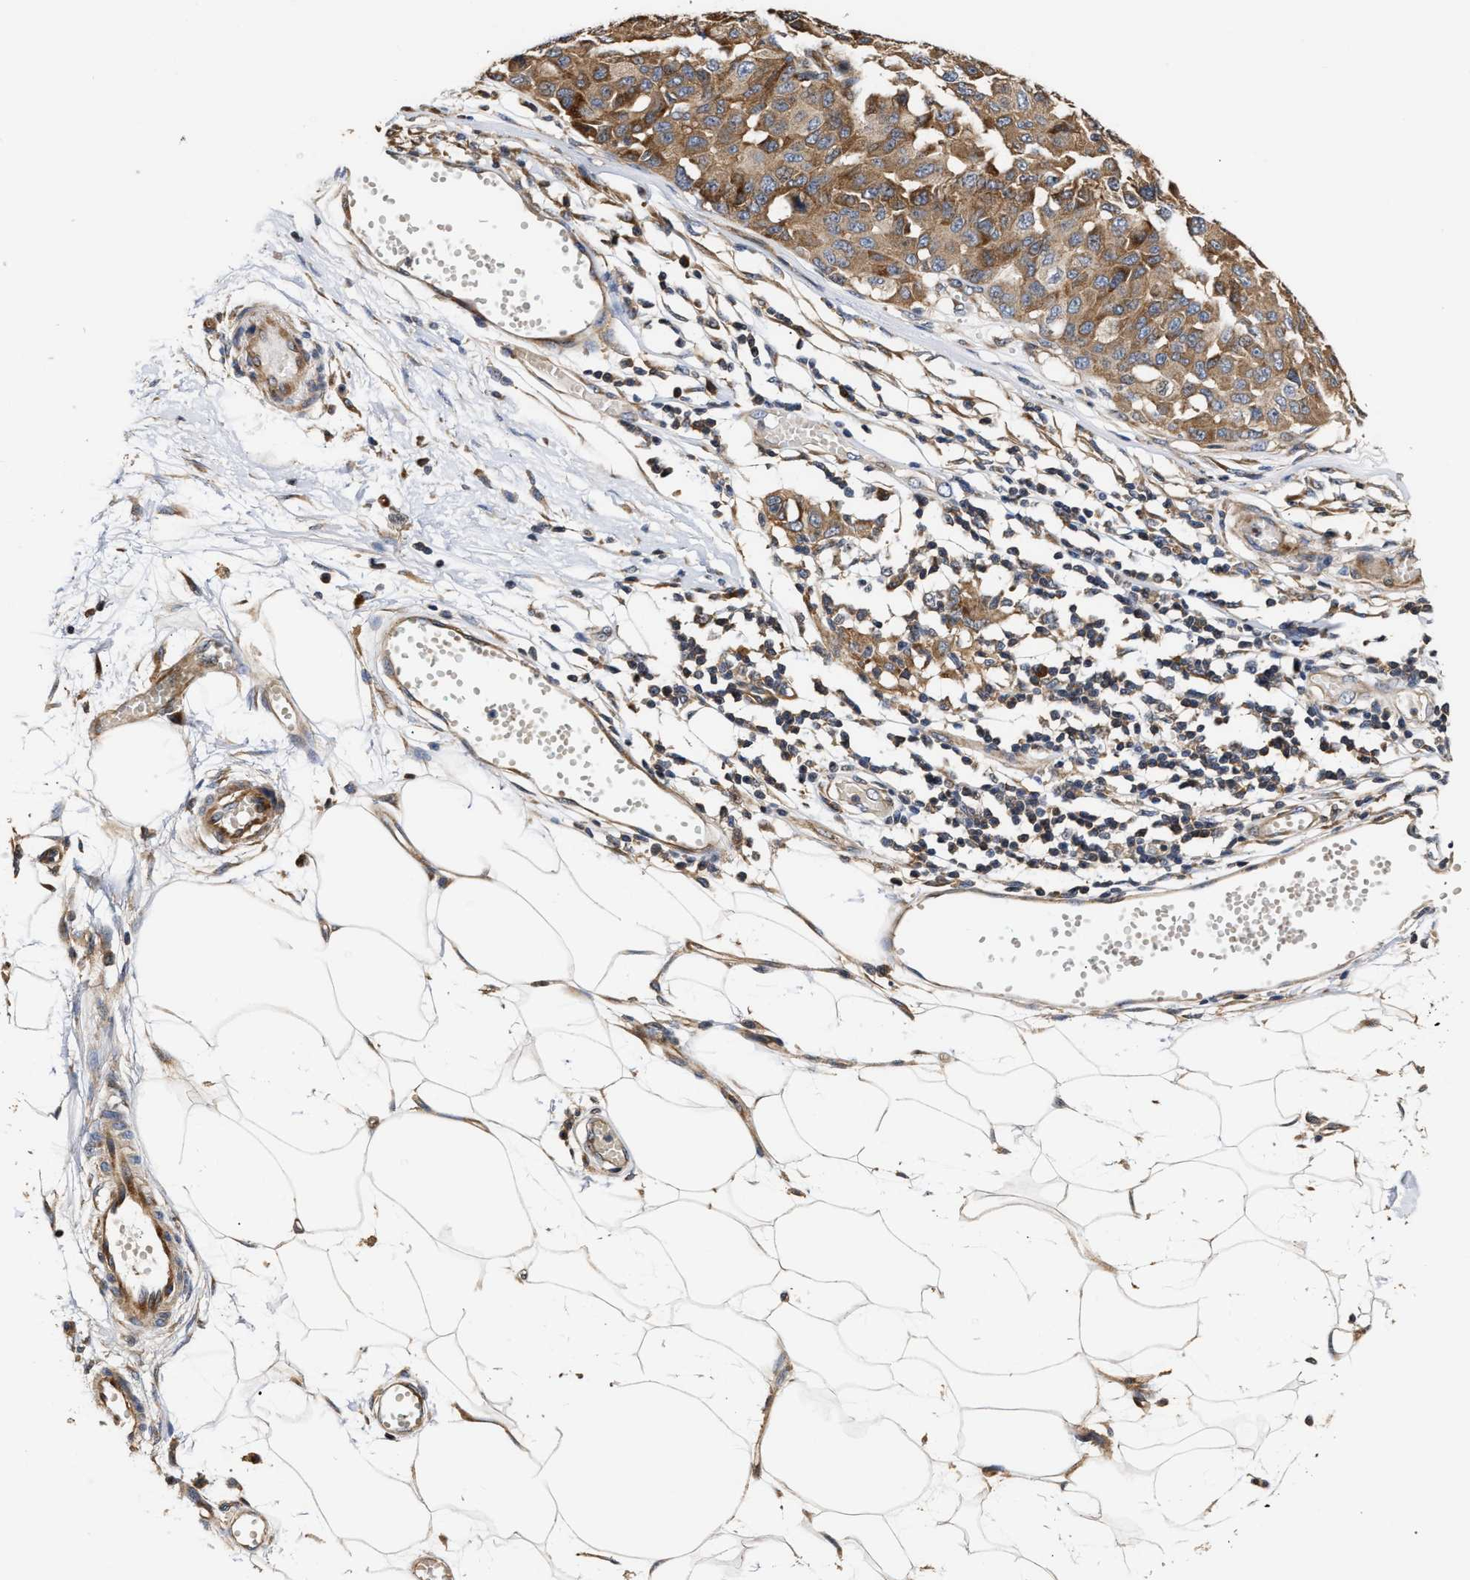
{"staining": {"intensity": "moderate", "quantity": ">75%", "location": "cytoplasmic/membranous"}, "tissue": "melanoma", "cell_type": "Tumor cells", "image_type": "cancer", "snomed": [{"axis": "morphology", "description": "Normal tissue, NOS"}, {"axis": "morphology", "description": "Malignant melanoma, NOS"}, {"axis": "topography", "description": "Skin"}], "caption": "Melanoma tissue exhibits moderate cytoplasmic/membranous expression in approximately >75% of tumor cells, visualized by immunohistochemistry.", "gene": "CLIP2", "patient": {"sex": "male", "age": 62}}